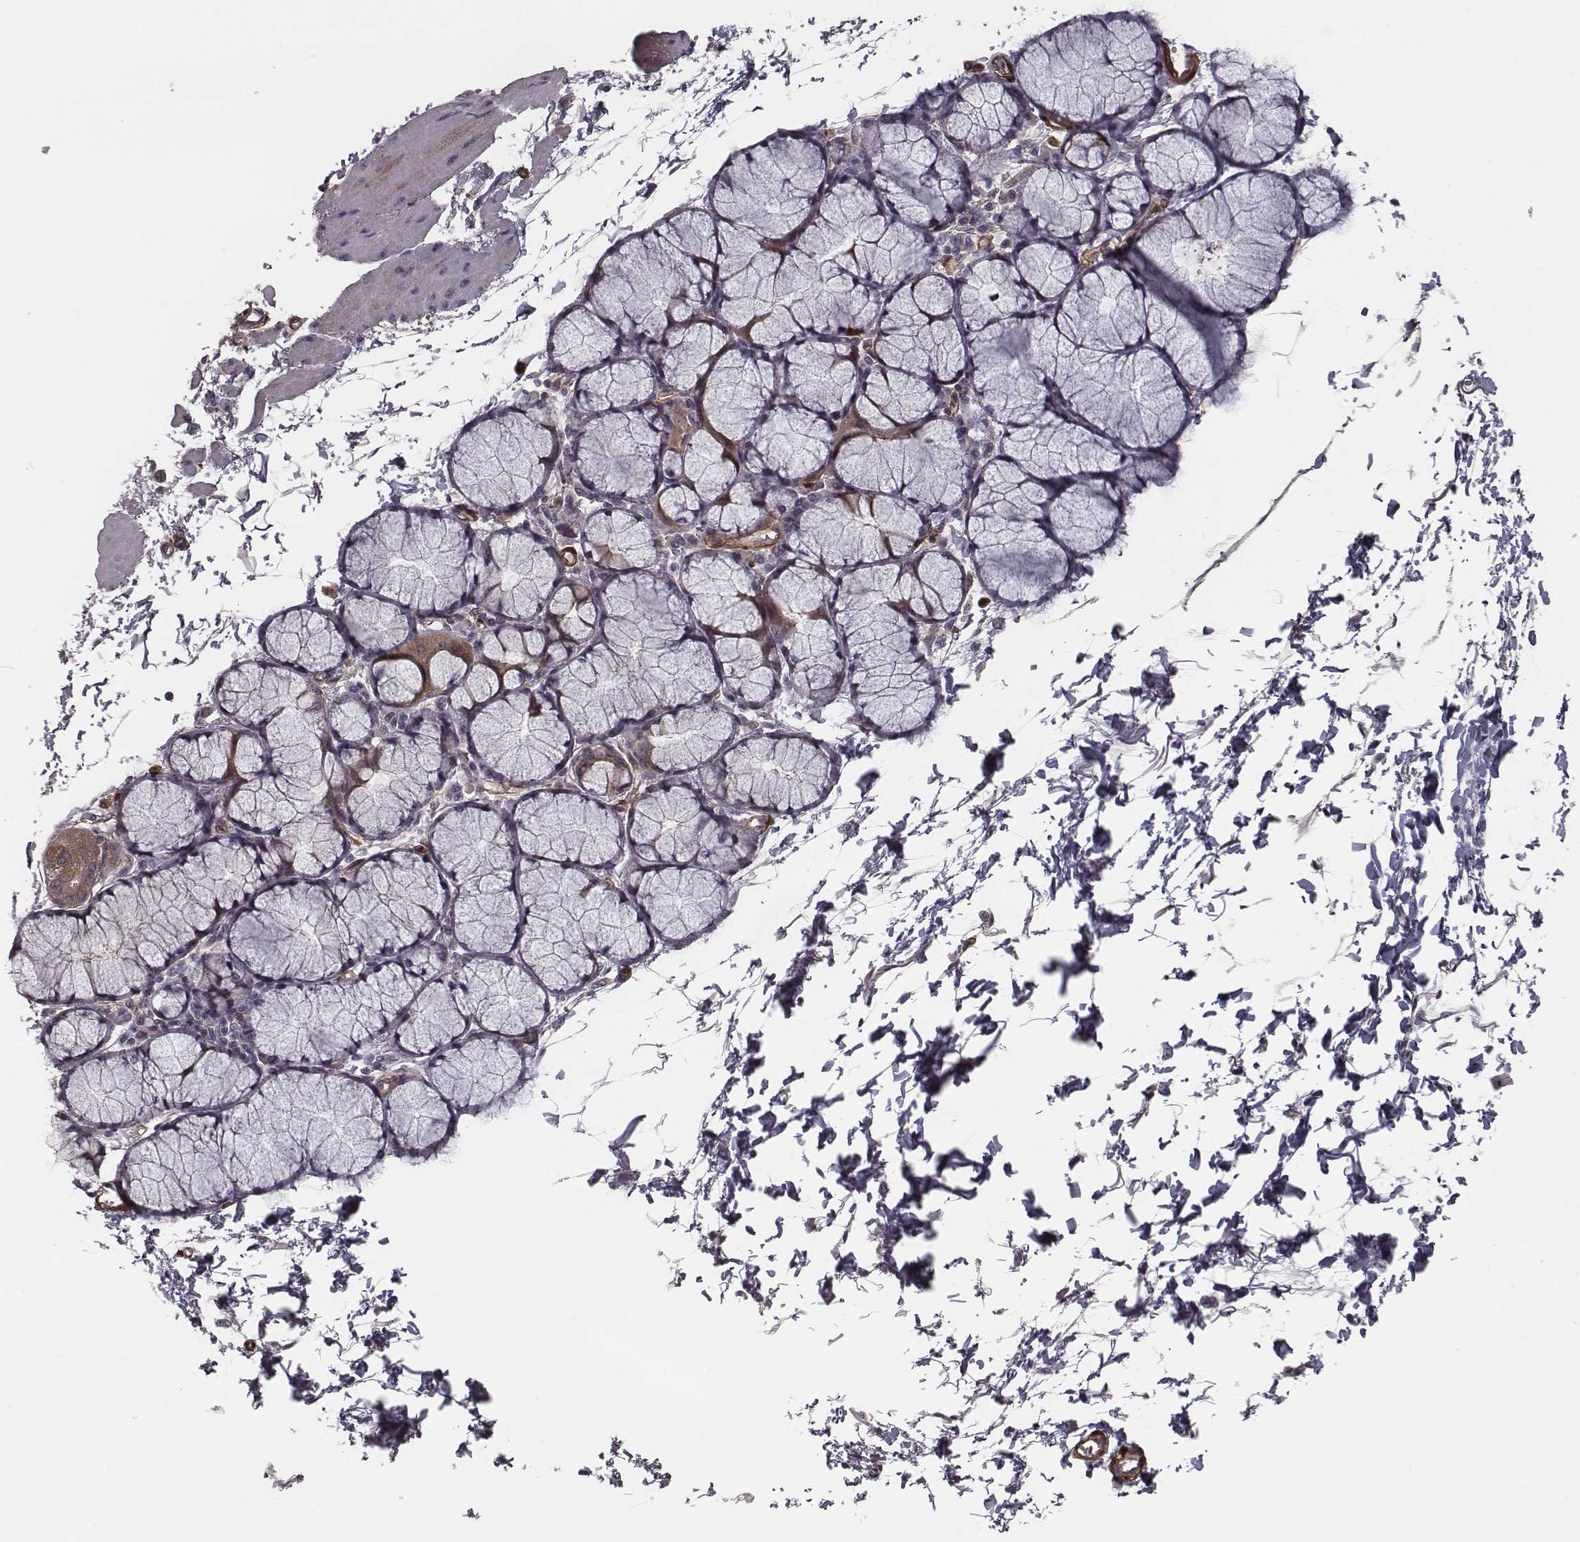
{"staining": {"intensity": "moderate", "quantity": "<25%", "location": "cytoplasmic/membranous"}, "tissue": "esophagus", "cell_type": "Squamous epithelial cells", "image_type": "normal", "snomed": [{"axis": "morphology", "description": "Normal tissue, NOS"}, {"axis": "topography", "description": "Esophagus"}], "caption": "Immunohistochemical staining of normal human esophagus shows <25% levels of moderate cytoplasmic/membranous protein expression in approximately <25% of squamous epithelial cells. (Brightfield microscopy of DAB IHC at high magnification).", "gene": "ISYNA1", "patient": {"sex": "female", "age": 81}}